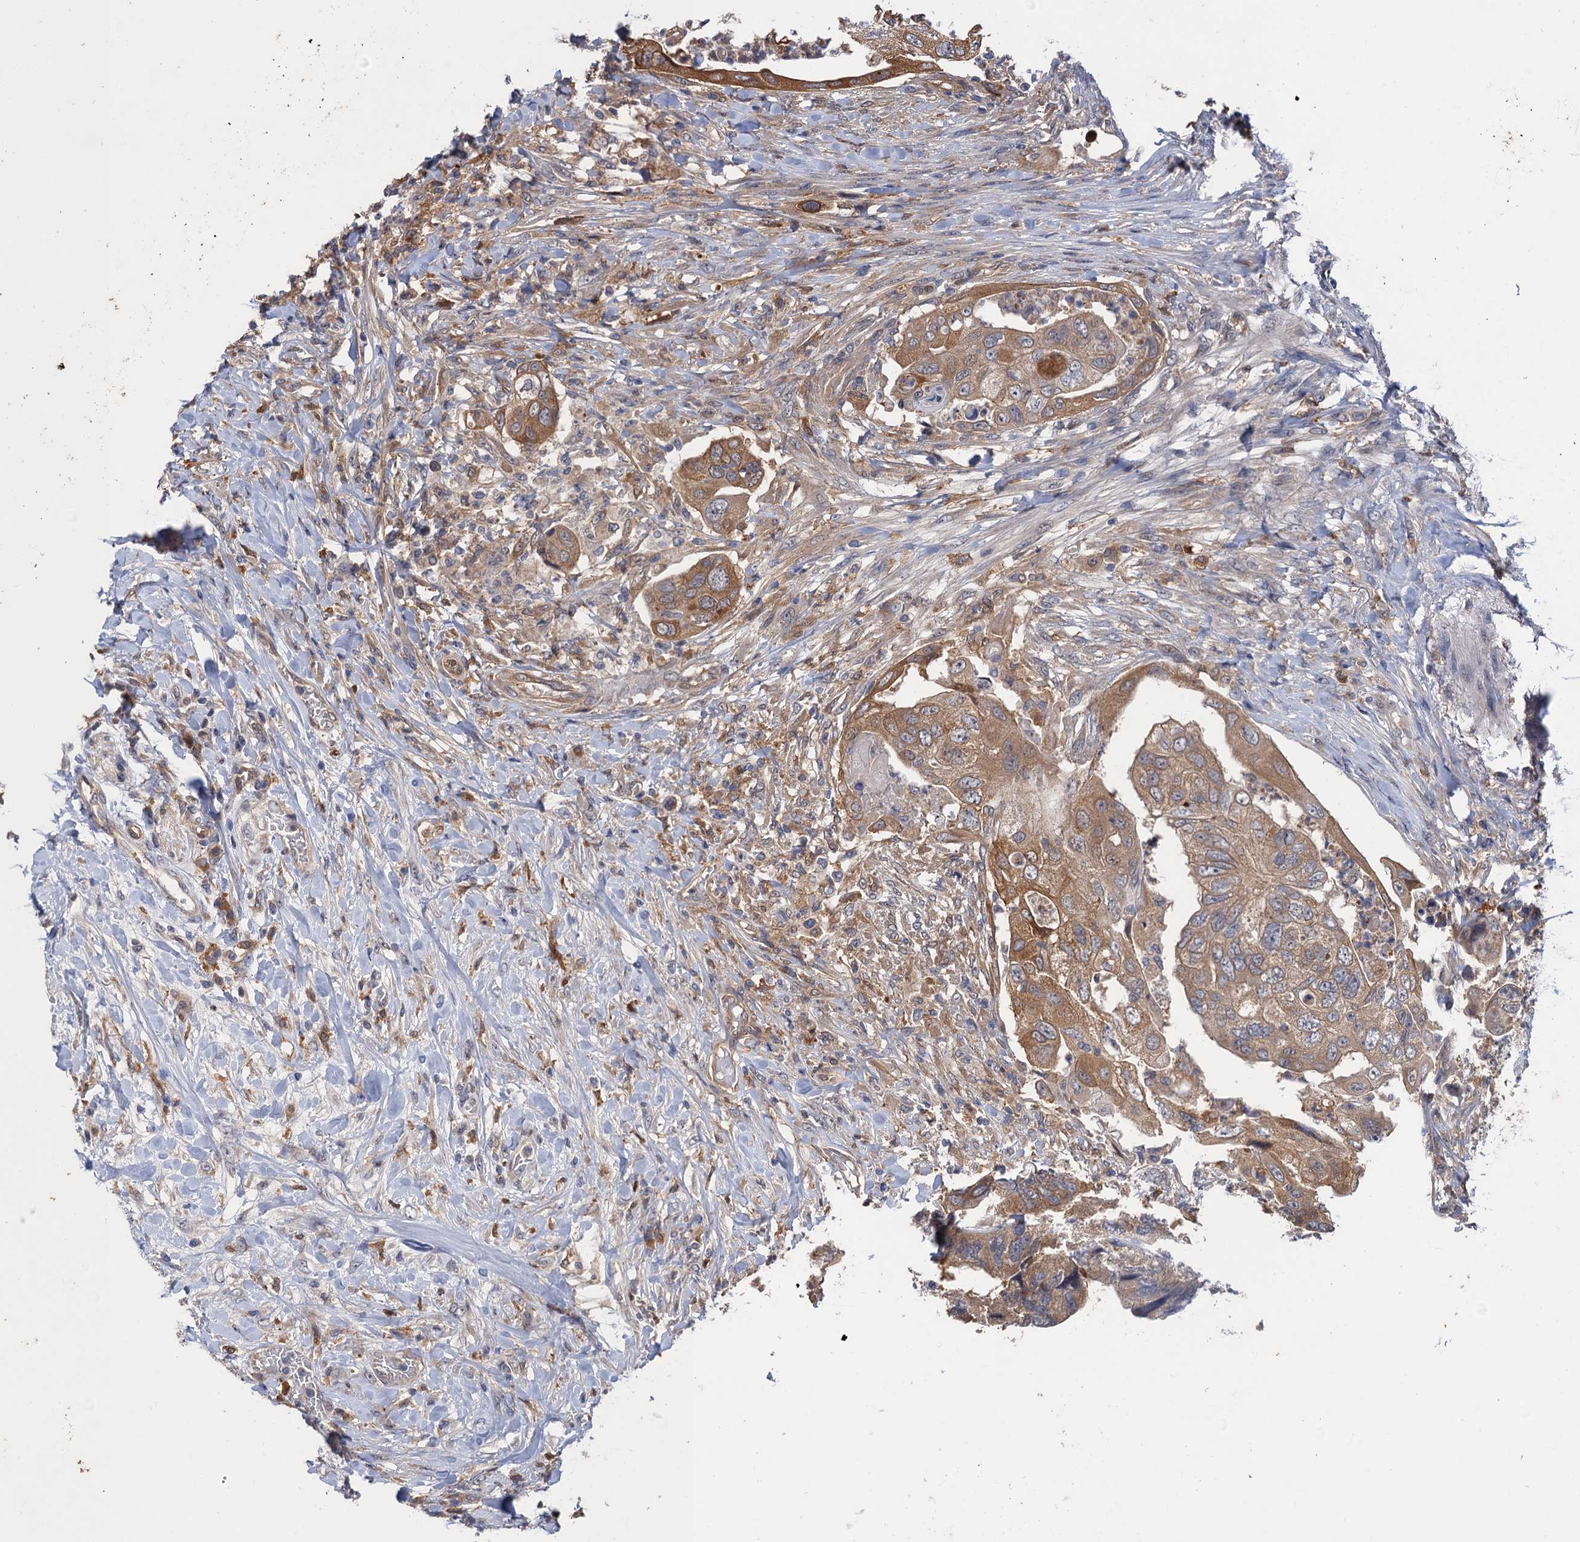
{"staining": {"intensity": "moderate", "quantity": ">75%", "location": "cytoplasmic/membranous"}, "tissue": "colorectal cancer", "cell_type": "Tumor cells", "image_type": "cancer", "snomed": [{"axis": "morphology", "description": "Adenocarcinoma, NOS"}, {"axis": "topography", "description": "Rectum"}], "caption": "IHC (DAB) staining of colorectal adenocarcinoma exhibits moderate cytoplasmic/membranous protein positivity in about >75% of tumor cells.", "gene": "NEK8", "patient": {"sex": "male", "age": 63}}